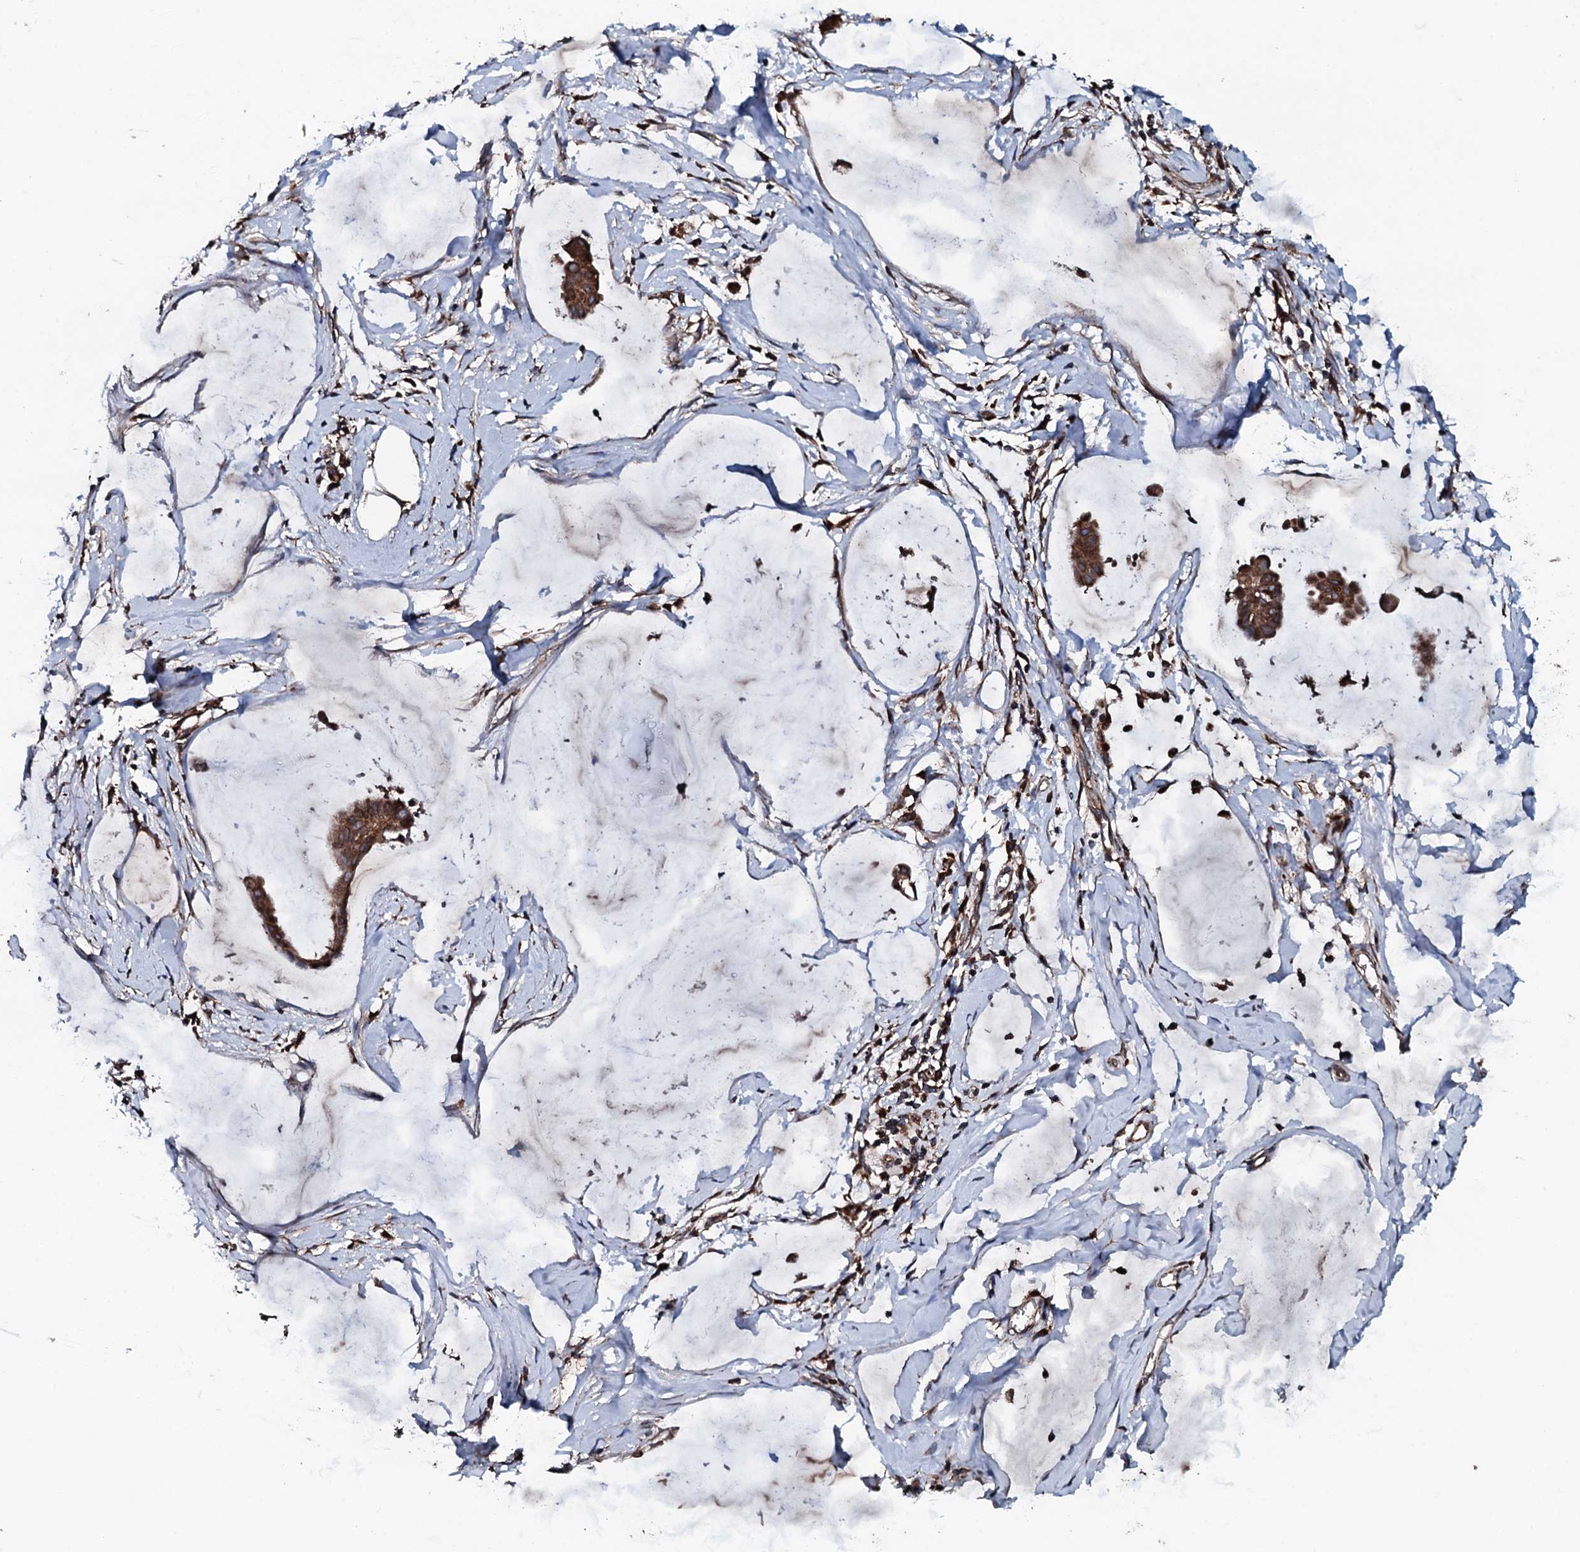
{"staining": {"intensity": "moderate", "quantity": ">75%", "location": "cytoplasmic/membranous"}, "tissue": "ovarian cancer", "cell_type": "Tumor cells", "image_type": "cancer", "snomed": [{"axis": "morphology", "description": "Cystadenocarcinoma, mucinous, NOS"}, {"axis": "topography", "description": "Ovary"}], "caption": "The image displays a brown stain indicating the presence of a protein in the cytoplasmic/membranous of tumor cells in ovarian cancer (mucinous cystadenocarcinoma).", "gene": "RAB12", "patient": {"sex": "female", "age": 73}}